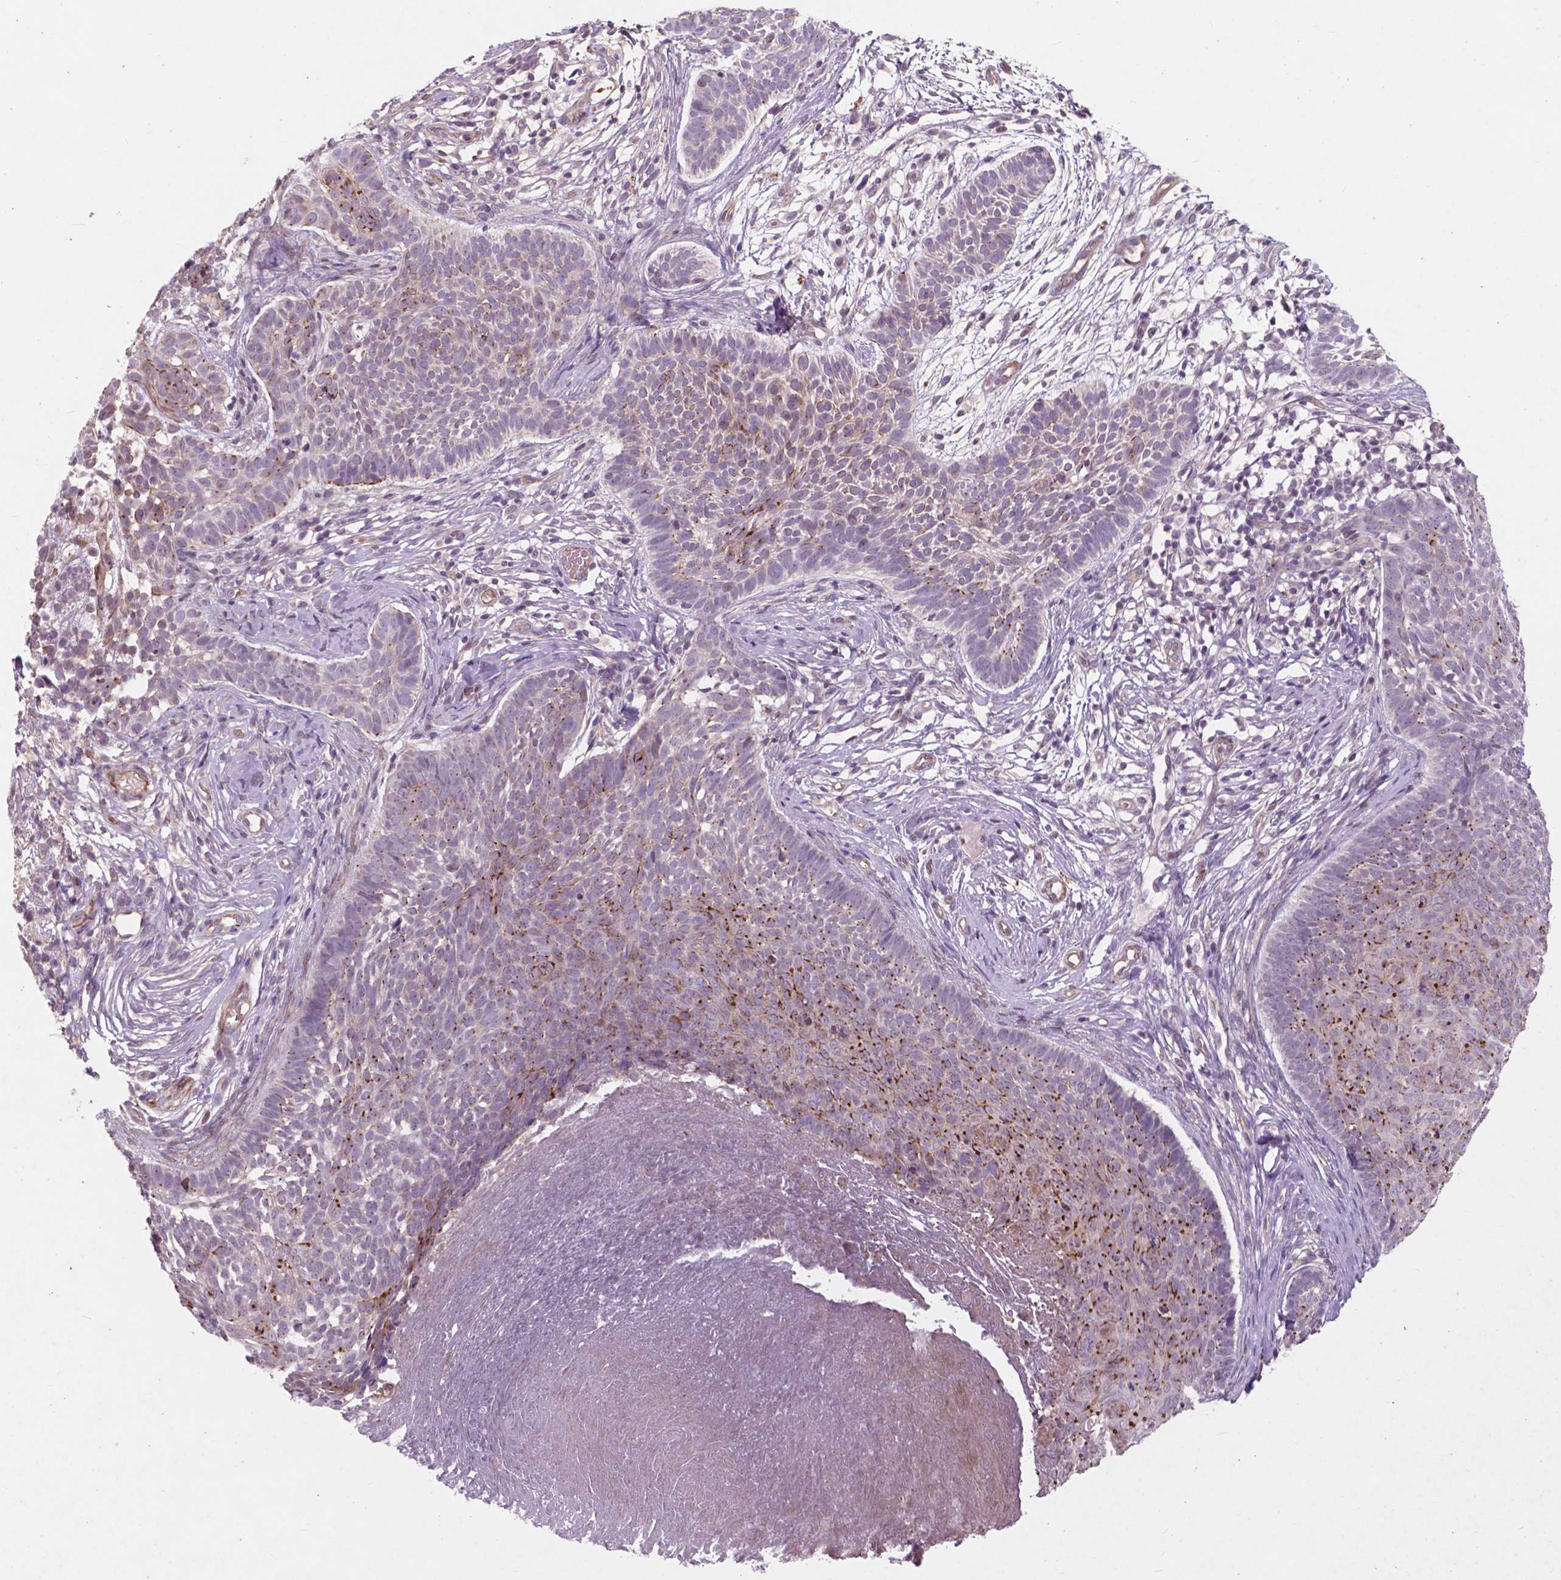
{"staining": {"intensity": "strong", "quantity": "25%-75%", "location": "cytoplasmic/membranous"}, "tissue": "skin cancer", "cell_type": "Tumor cells", "image_type": "cancer", "snomed": [{"axis": "morphology", "description": "Basal cell carcinoma"}, {"axis": "topography", "description": "Skin"}], "caption": "Immunohistochemistry (IHC) (DAB (3,3'-diaminobenzidine)) staining of skin basal cell carcinoma shows strong cytoplasmic/membranous protein positivity in approximately 25%-75% of tumor cells.", "gene": "RFPL4B", "patient": {"sex": "male", "age": 85}}